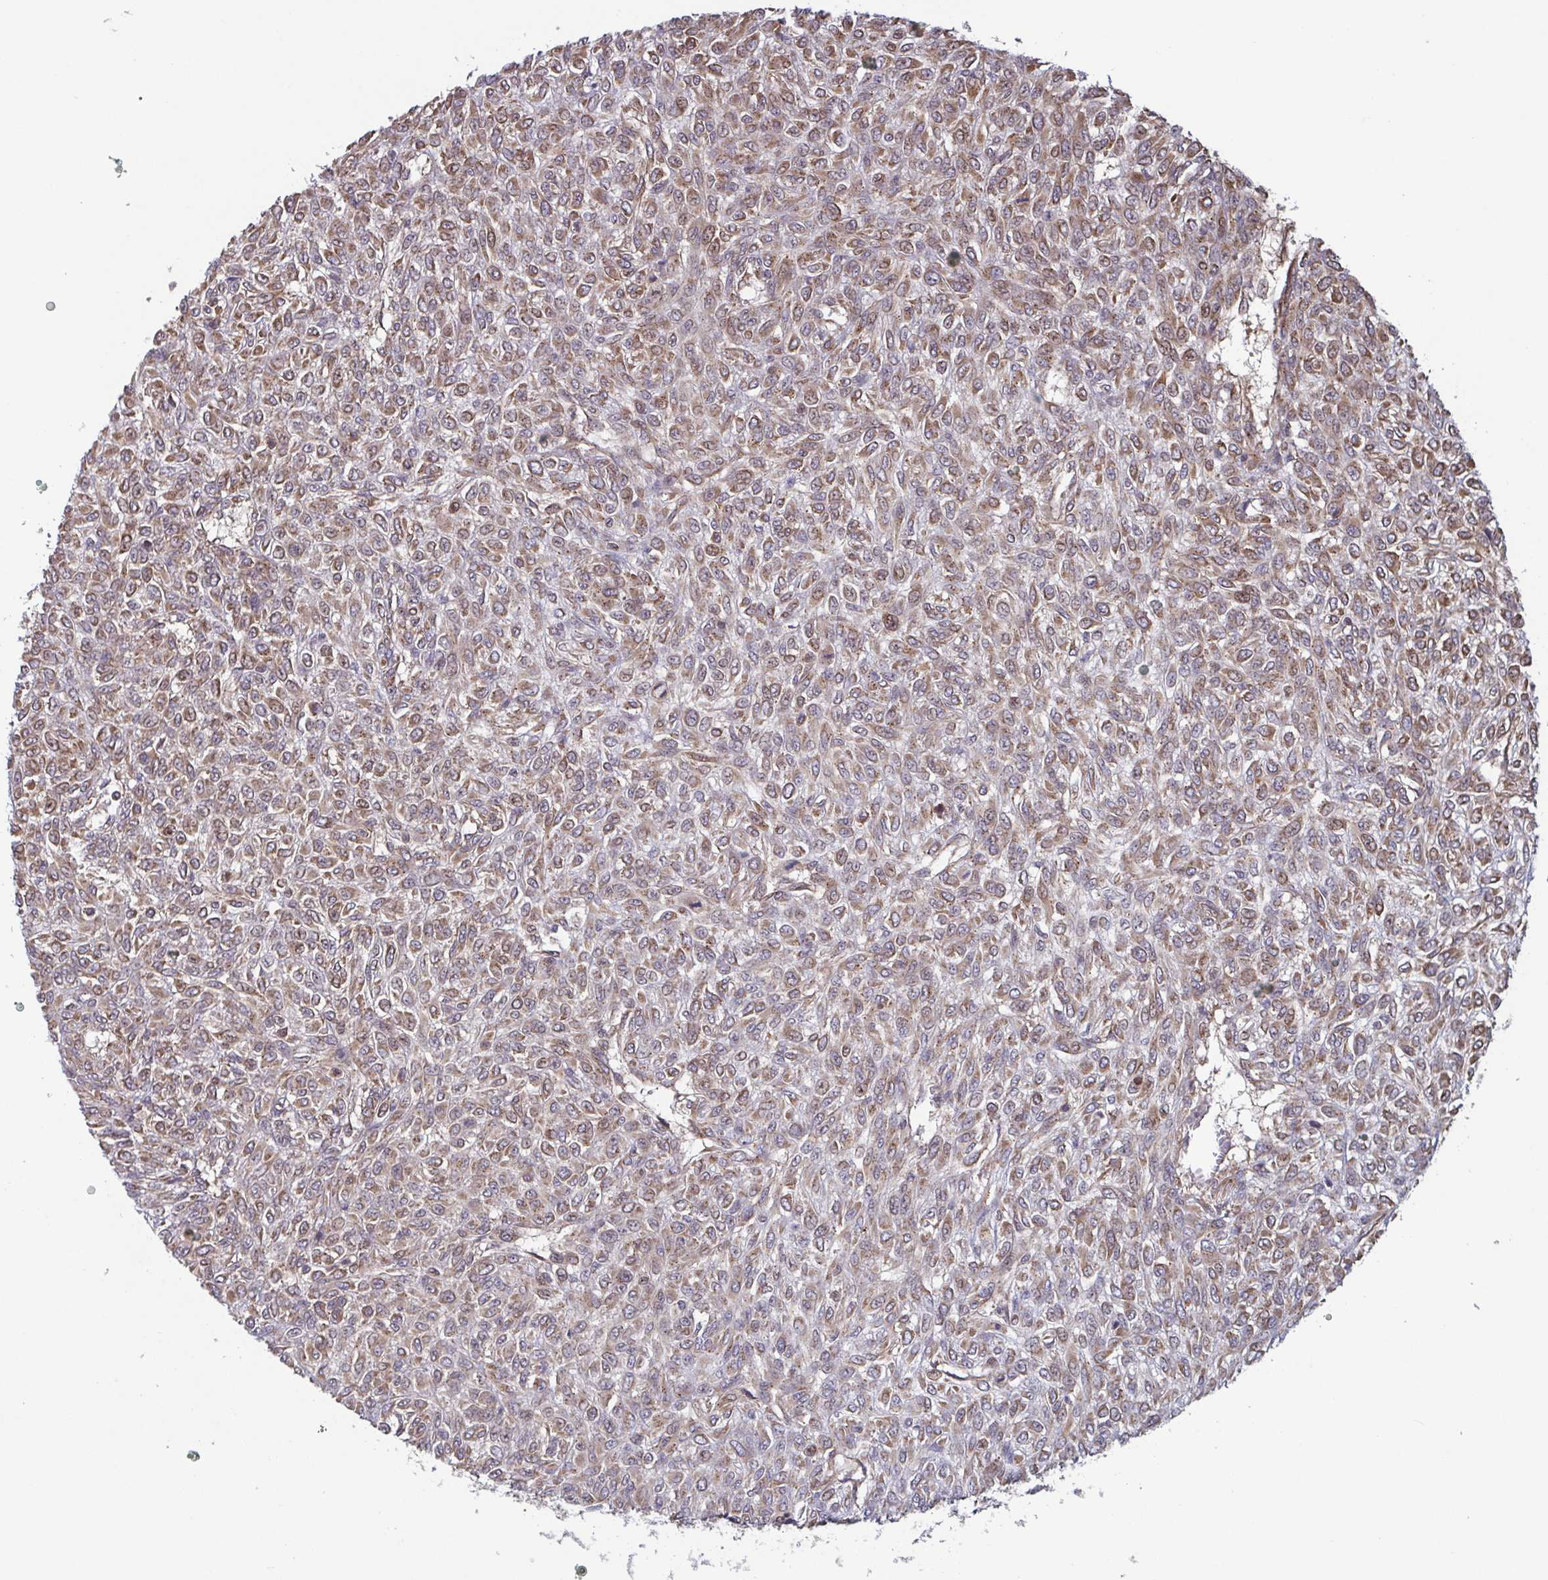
{"staining": {"intensity": "moderate", "quantity": ">75%", "location": "cytoplasmic/membranous"}, "tissue": "renal cancer", "cell_type": "Tumor cells", "image_type": "cancer", "snomed": [{"axis": "morphology", "description": "Adenocarcinoma, NOS"}, {"axis": "topography", "description": "Kidney"}], "caption": "High-magnification brightfield microscopy of renal cancer (adenocarcinoma) stained with DAB (3,3'-diaminobenzidine) (brown) and counterstained with hematoxylin (blue). tumor cells exhibit moderate cytoplasmic/membranous staining is present in approximately>75% of cells. The staining was performed using DAB to visualize the protein expression in brown, while the nuclei were stained in blue with hematoxylin (Magnification: 20x).", "gene": "COPB1", "patient": {"sex": "male", "age": 58}}